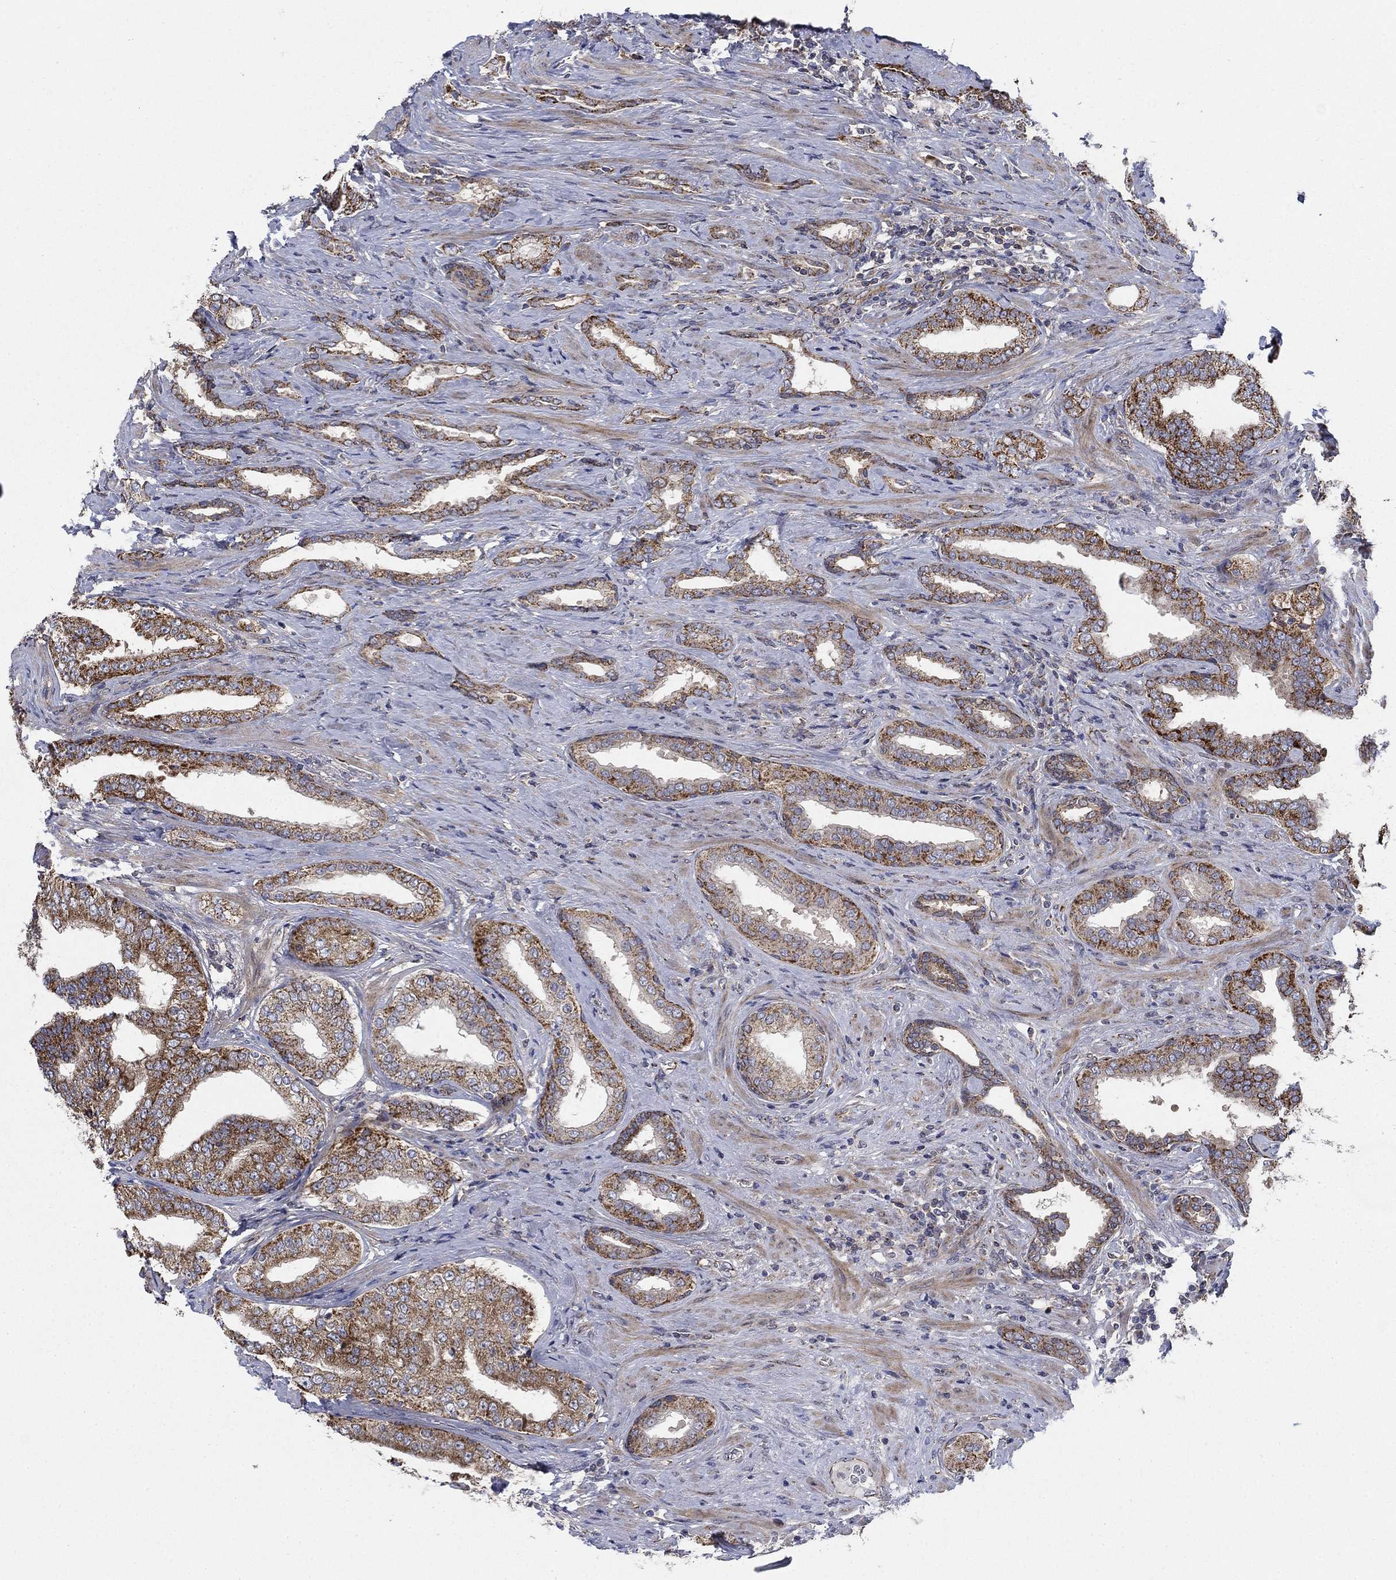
{"staining": {"intensity": "strong", "quantity": "25%-75%", "location": "cytoplasmic/membranous"}, "tissue": "prostate cancer", "cell_type": "Tumor cells", "image_type": "cancer", "snomed": [{"axis": "morphology", "description": "Adenocarcinoma, Low grade"}, {"axis": "topography", "description": "Prostate and seminal vesicle, NOS"}], "caption": "A brown stain highlights strong cytoplasmic/membranous staining of a protein in human adenocarcinoma (low-grade) (prostate) tumor cells. (brown staining indicates protein expression, while blue staining denotes nuclei).", "gene": "NME7", "patient": {"sex": "male", "age": 61}}